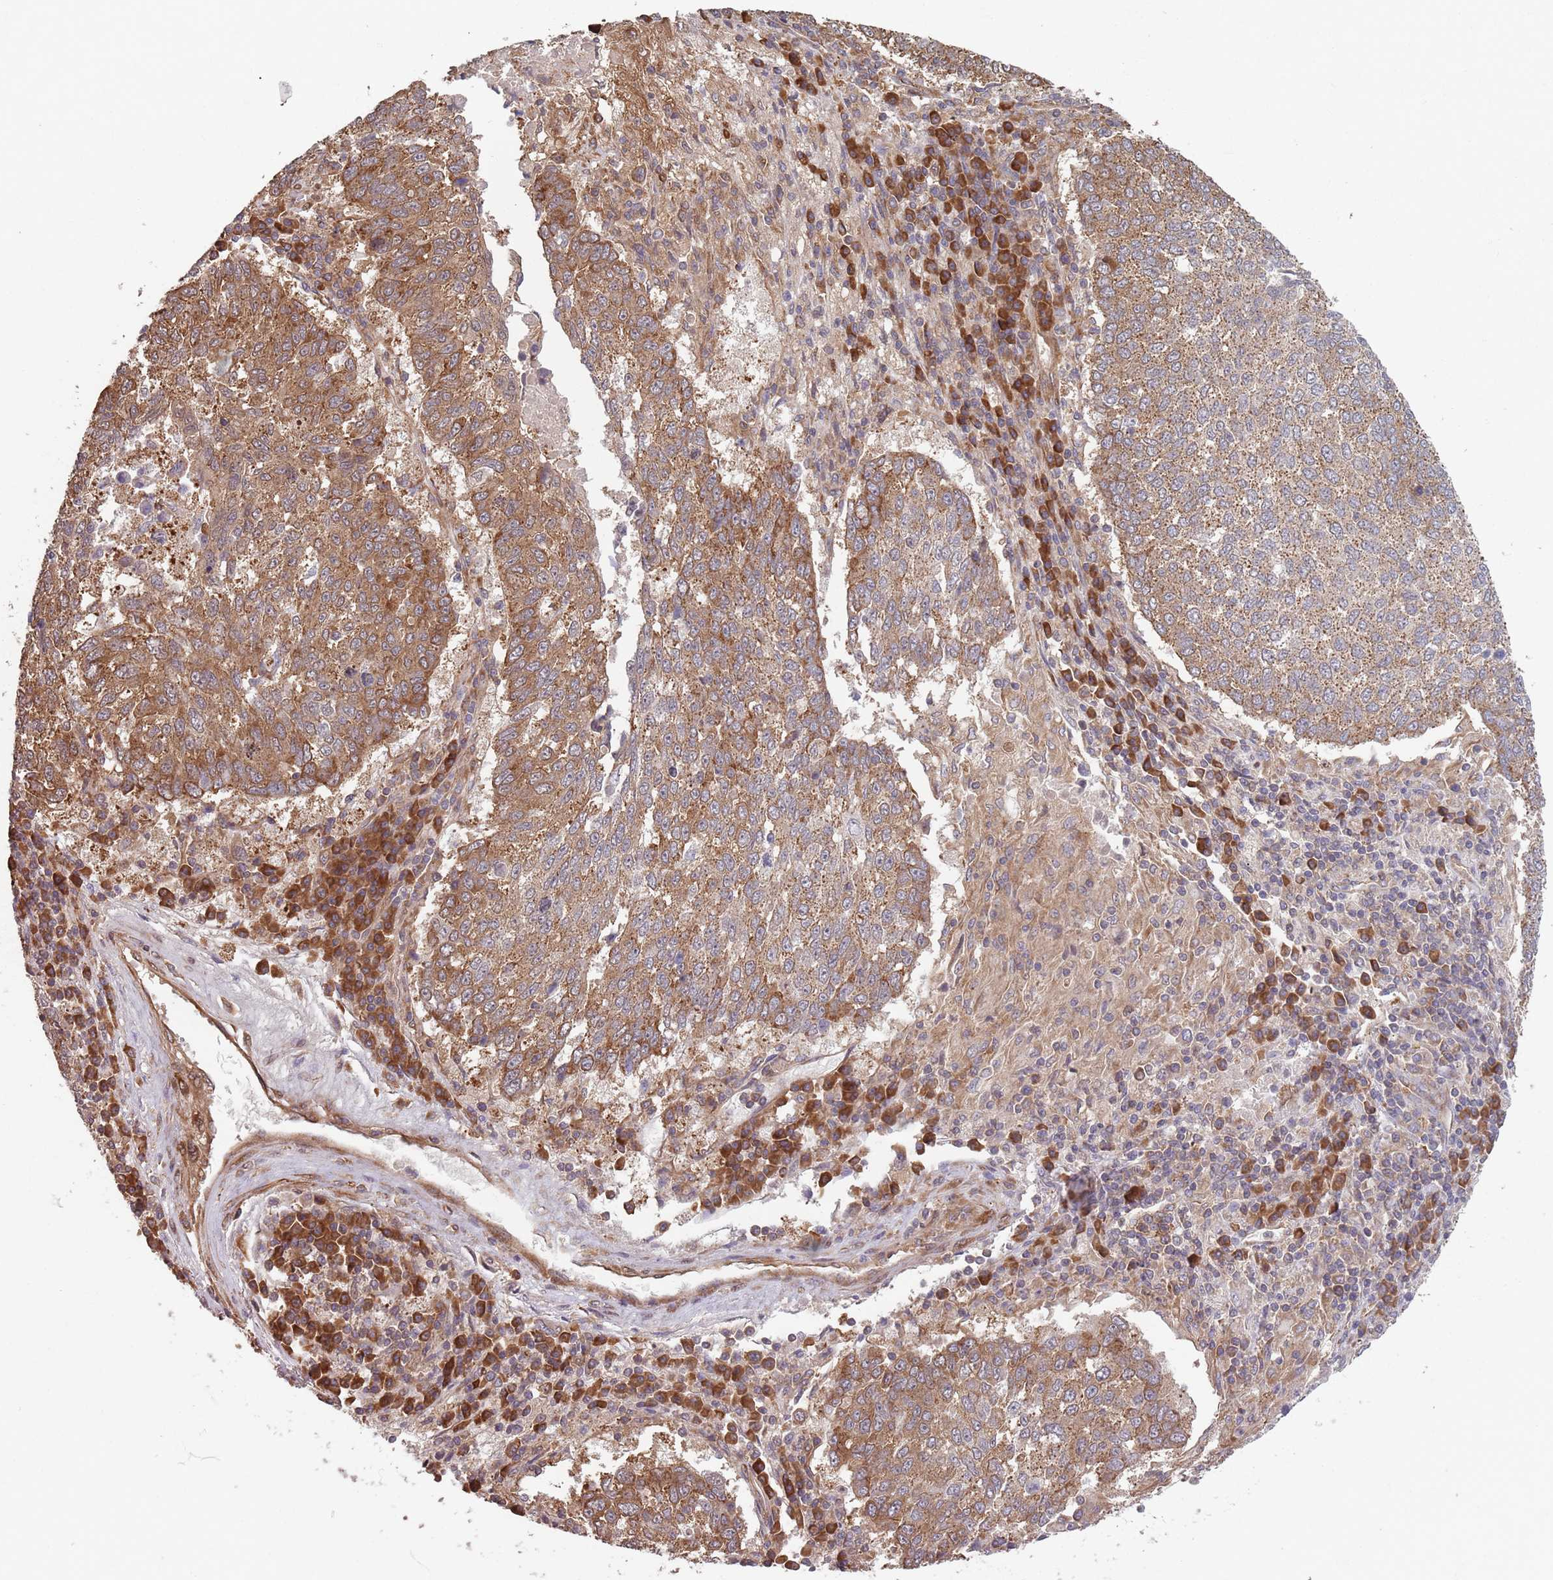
{"staining": {"intensity": "moderate", "quantity": "25%-75%", "location": "cytoplasmic/membranous"}, "tissue": "lung cancer", "cell_type": "Tumor cells", "image_type": "cancer", "snomed": [{"axis": "morphology", "description": "Squamous cell carcinoma, NOS"}, {"axis": "topography", "description": "Lung"}], "caption": "Approximately 25%-75% of tumor cells in human lung squamous cell carcinoma display moderate cytoplasmic/membranous protein positivity as visualized by brown immunohistochemical staining.", "gene": "NOTCH3", "patient": {"sex": "male", "age": 73}}